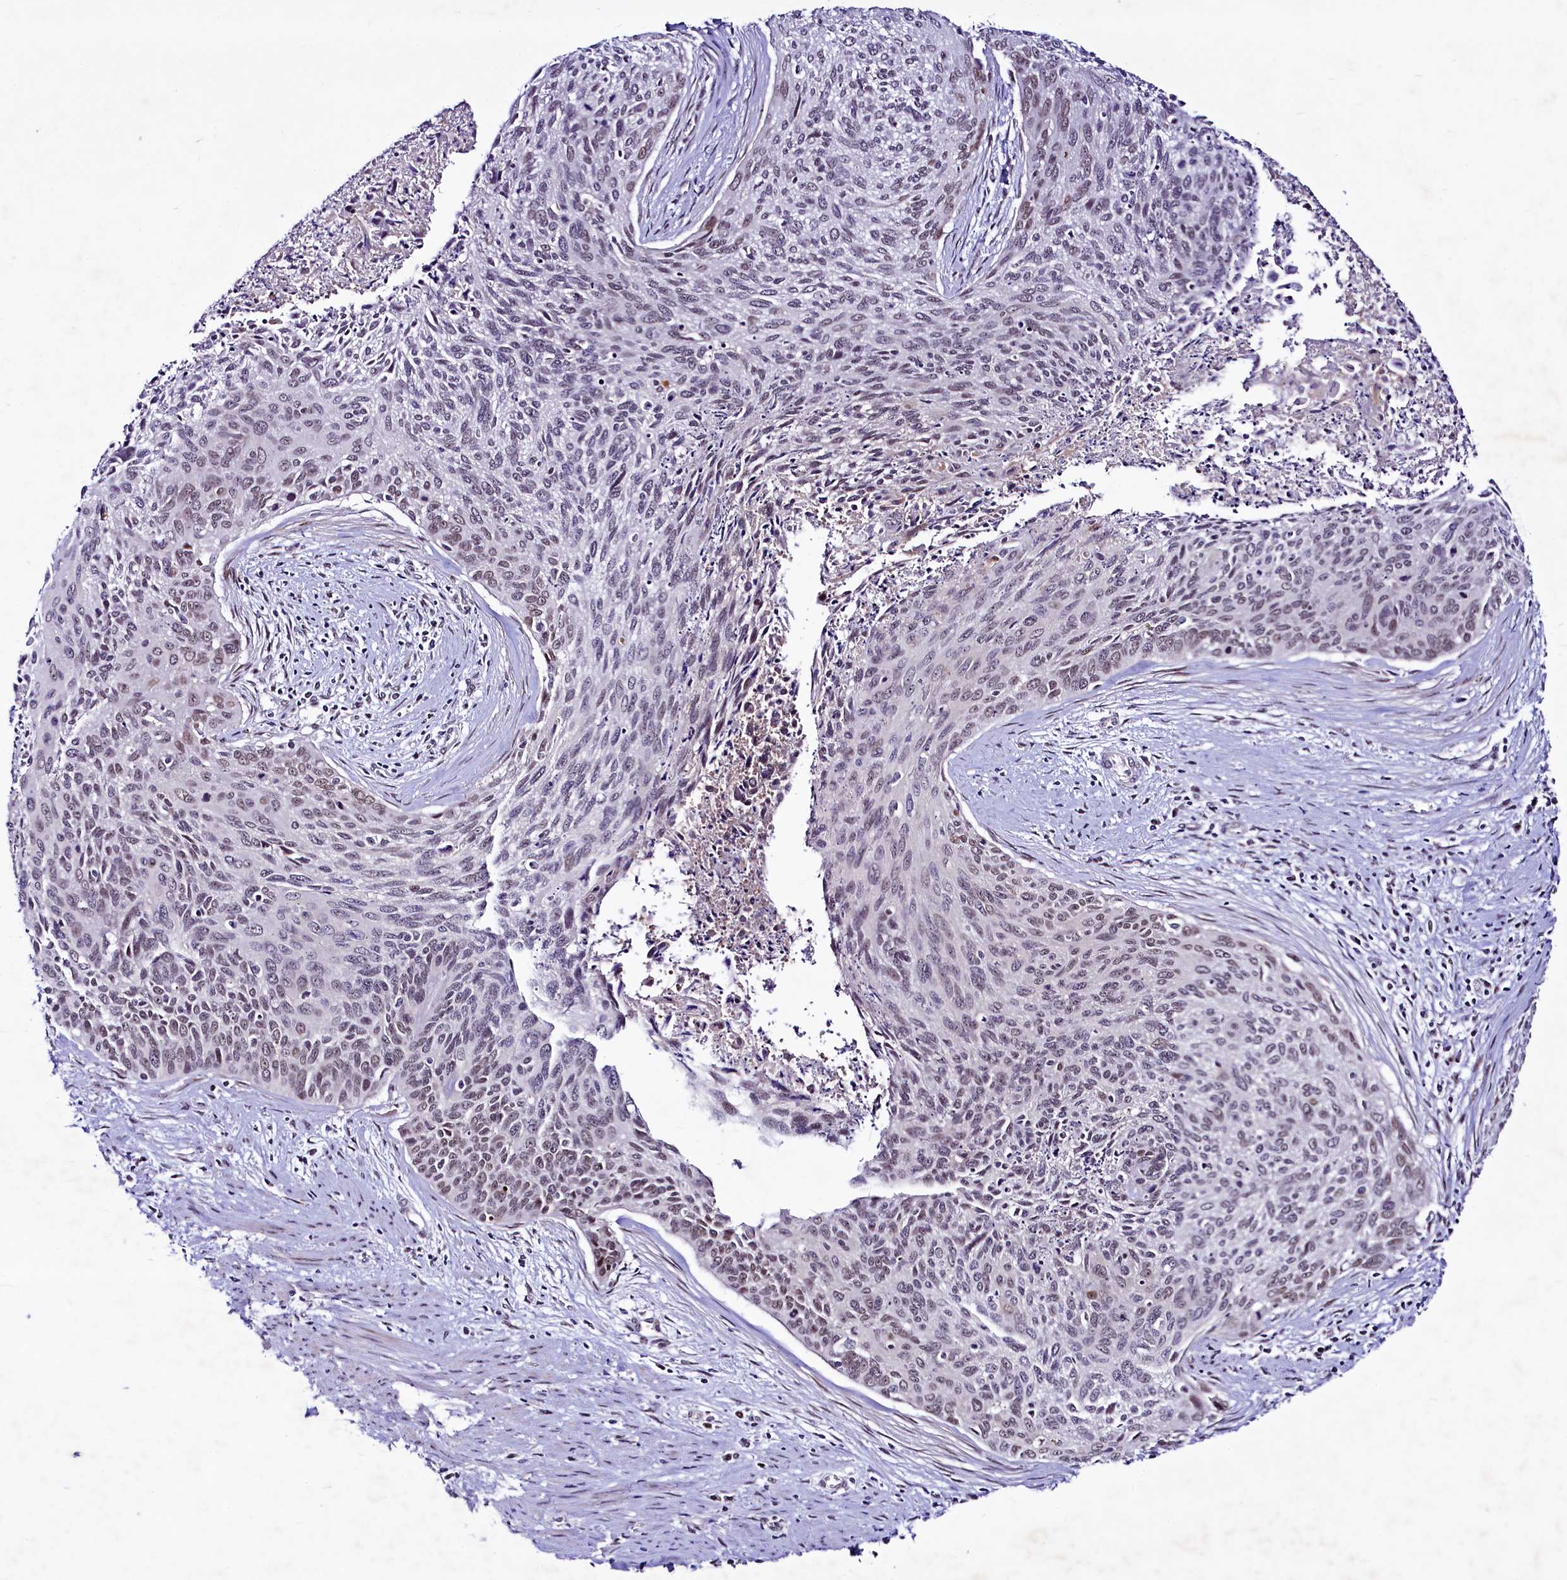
{"staining": {"intensity": "weak", "quantity": "<25%", "location": "nuclear"}, "tissue": "cervical cancer", "cell_type": "Tumor cells", "image_type": "cancer", "snomed": [{"axis": "morphology", "description": "Squamous cell carcinoma, NOS"}, {"axis": "topography", "description": "Cervix"}], "caption": "Immunohistochemistry (IHC) histopathology image of neoplastic tissue: human cervical cancer (squamous cell carcinoma) stained with DAB exhibits no significant protein staining in tumor cells. The staining was performed using DAB to visualize the protein expression in brown, while the nuclei were stained in blue with hematoxylin (Magnification: 20x).", "gene": "LEUTX", "patient": {"sex": "female", "age": 55}}